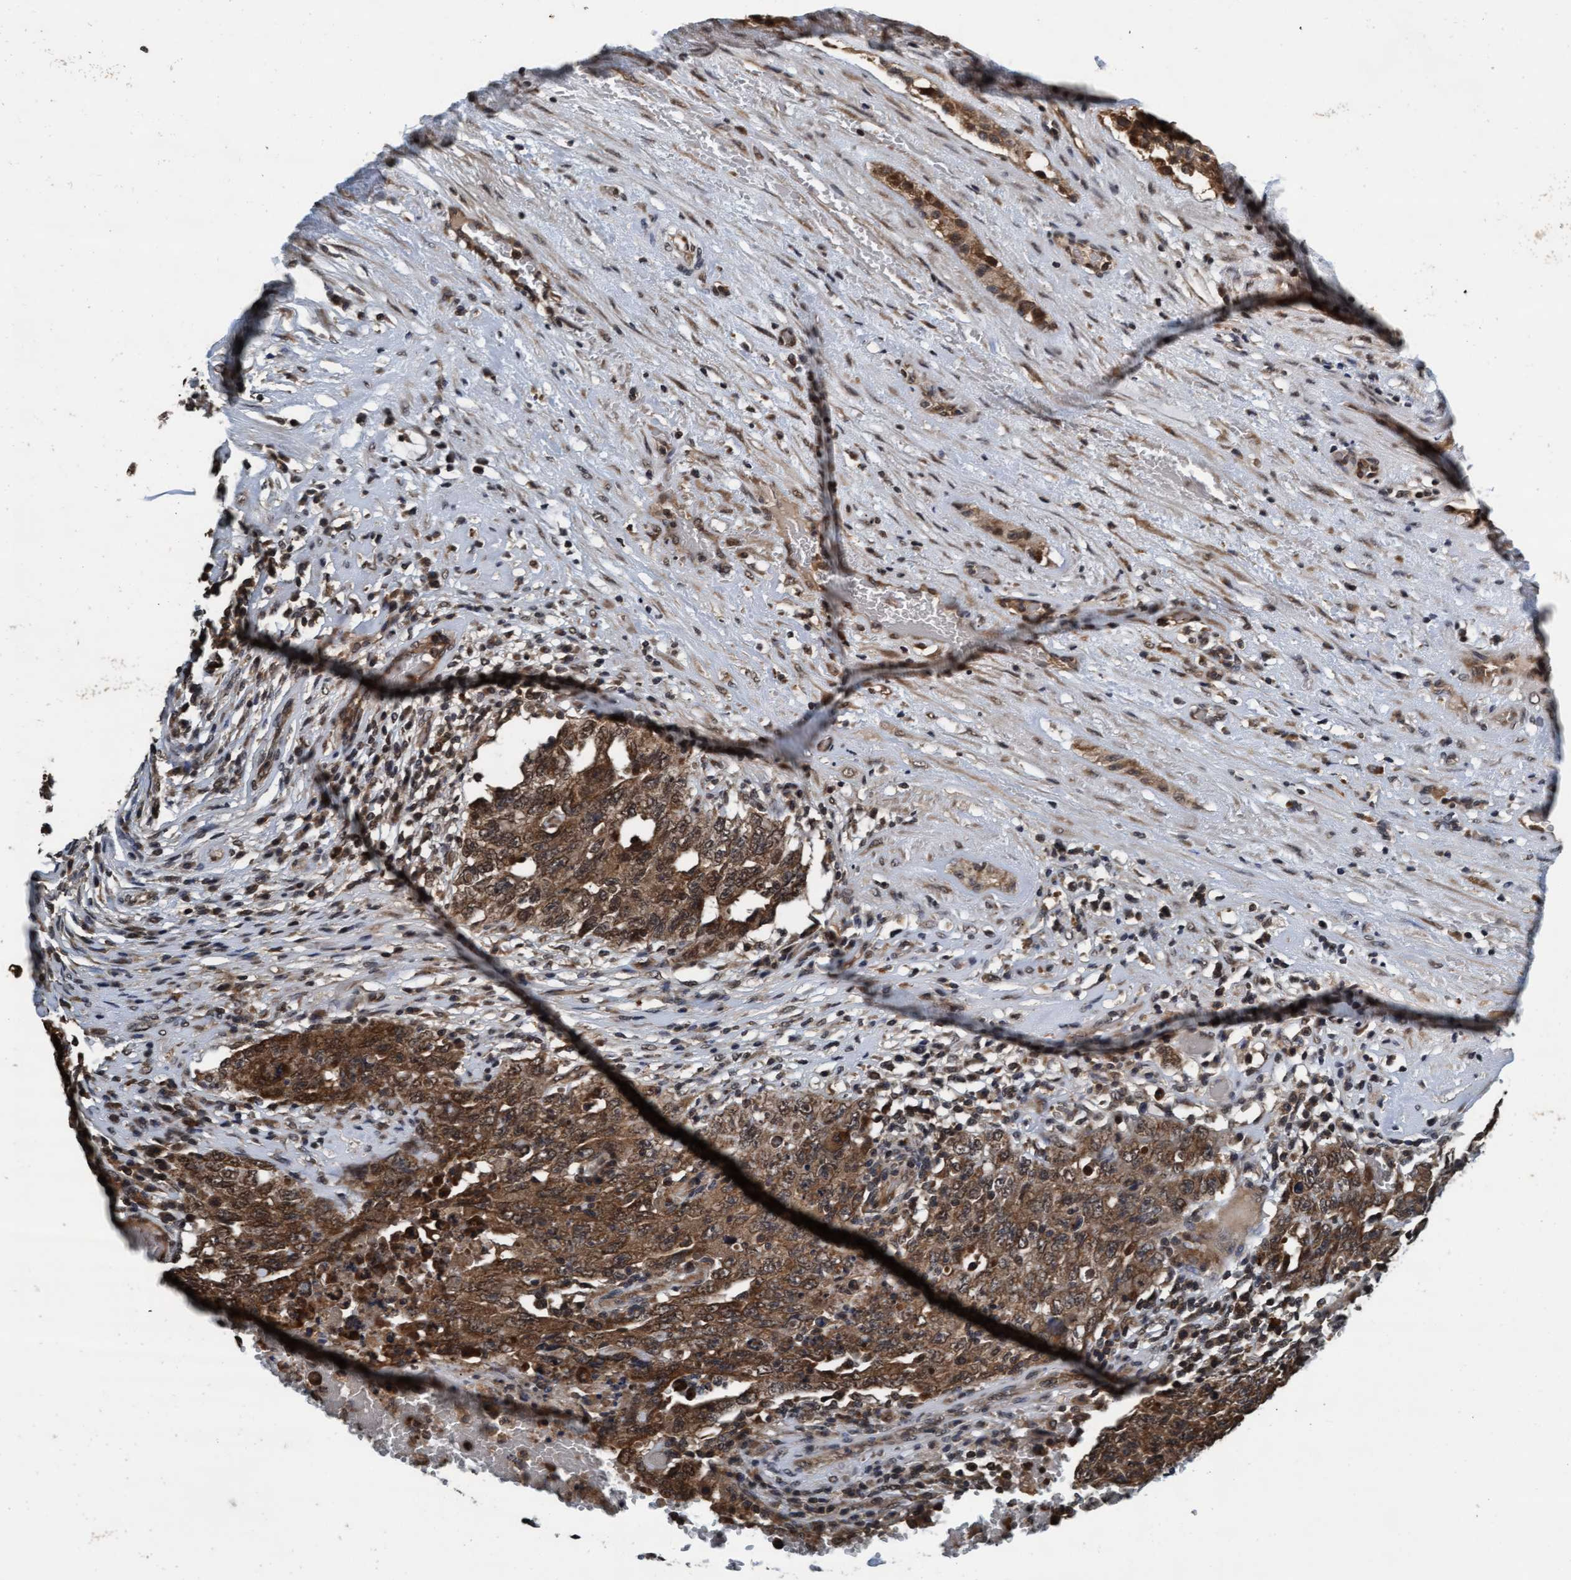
{"staining": {"intensity": "moderate", "quantity": ">75%", "location": "cytoplasmic/membranous,nuclear"}, "tissue": "testis cancer", "cell_type": "Tumor cells", "image_type": "cancer", "snomed": [{"axis": "morphology", "description": "Carcinoma, Embryonal, NOS"}, {"axis": "topography", "description": "Testis"}], "caption": "An image showing moderate cytoplasmic/membranous and nuclear expression in approximately >75% of tumor cells in testis cancer (embryonal carcinoma), as visualized by brown immunohistochemical staining.", "gene": "WASF1", "patient": {"sex": "male", "age": 26}}